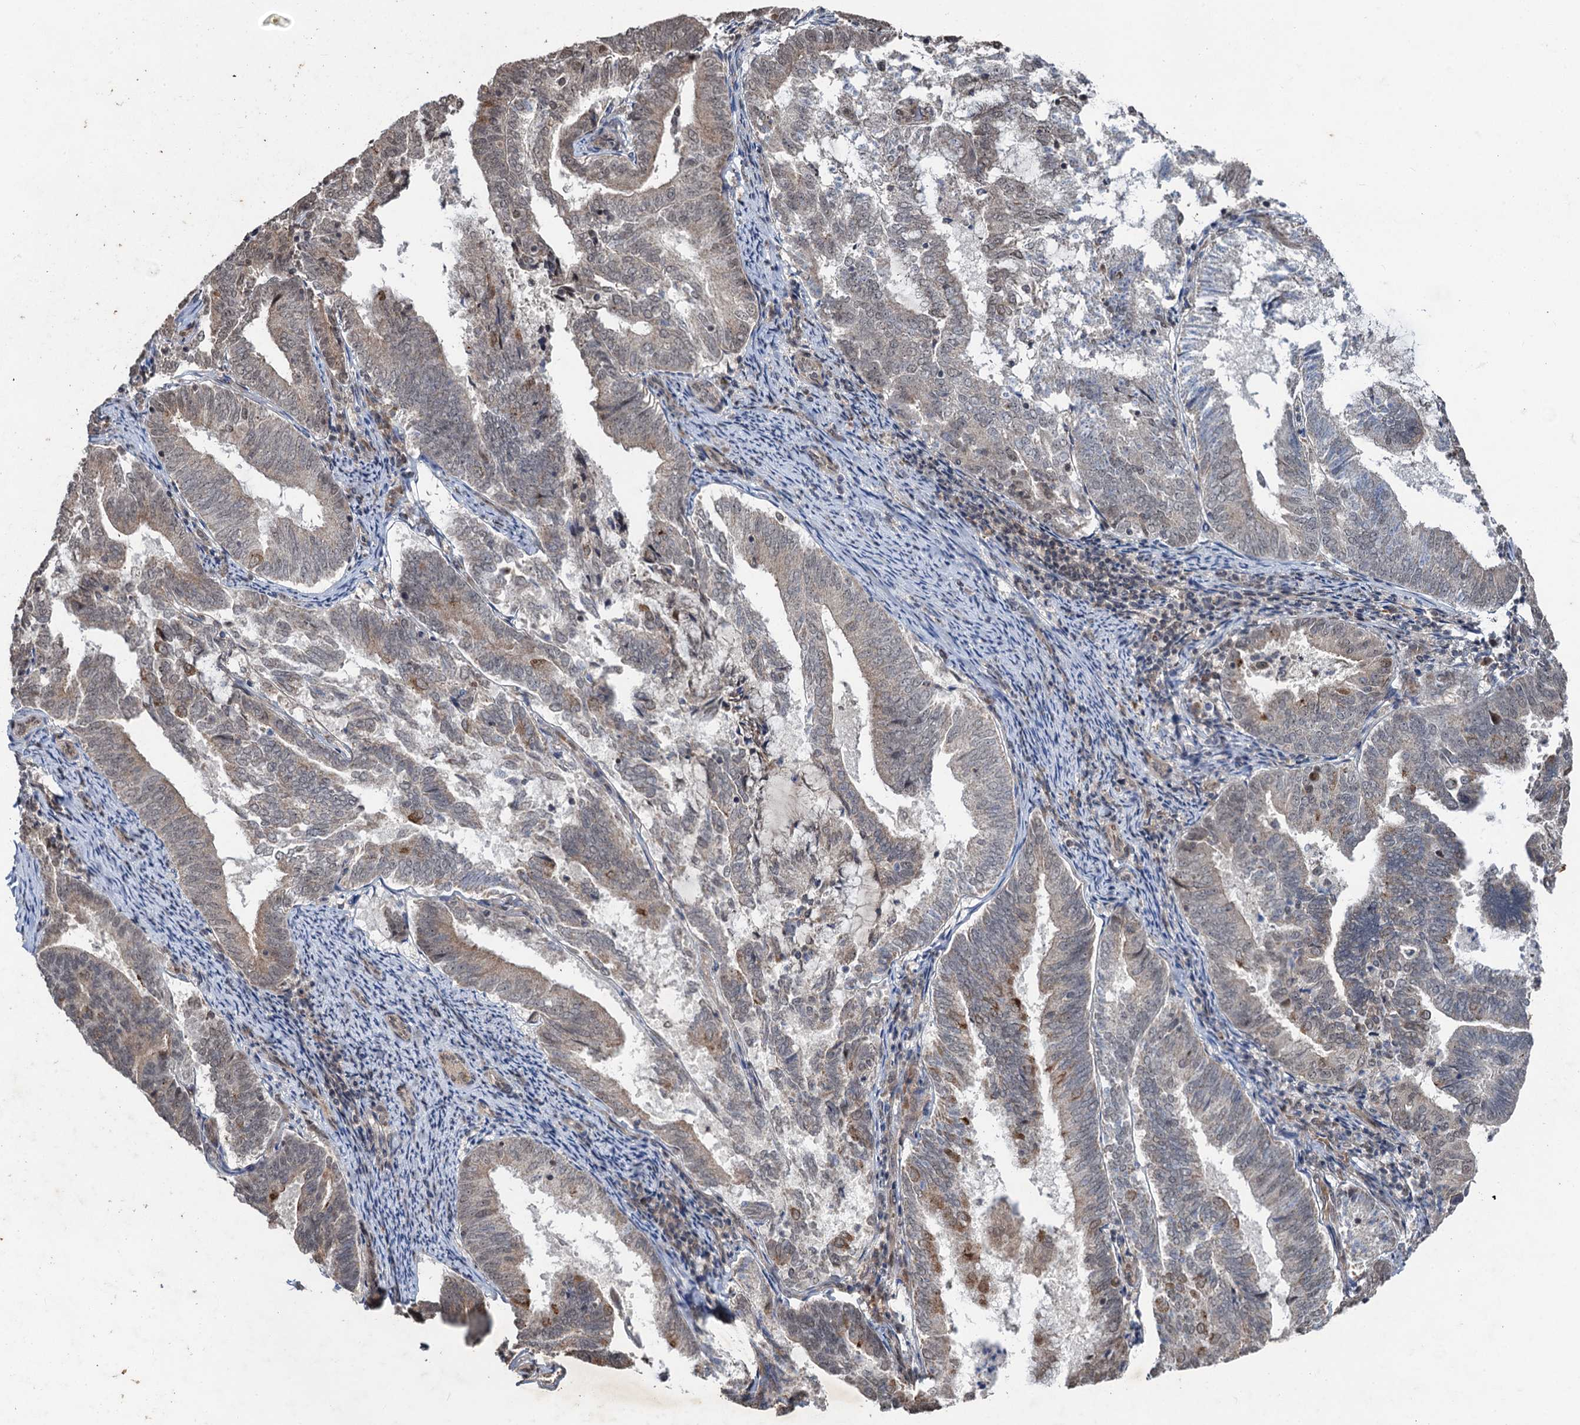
{"staining": {"intensity": "weak", "quantity": "<25%", "location": "cytoplasmic/membranous"}, "tissue": "endometrial cancer", "cell_type": "Tumor cells", "image_type": "cancer", "snomed": [{"axis": "morphology", "description": "Adenocarcinoma, NOS"}, {"axis": "topography", "description": "Endometrium"}], "caption": "This is an immunohistochemistry micrograph of human endometrial adenocarcinoma. There is no staining in tumor cells.", "gene": "REP15", "patient": {"sex": "female", "age": 80}}